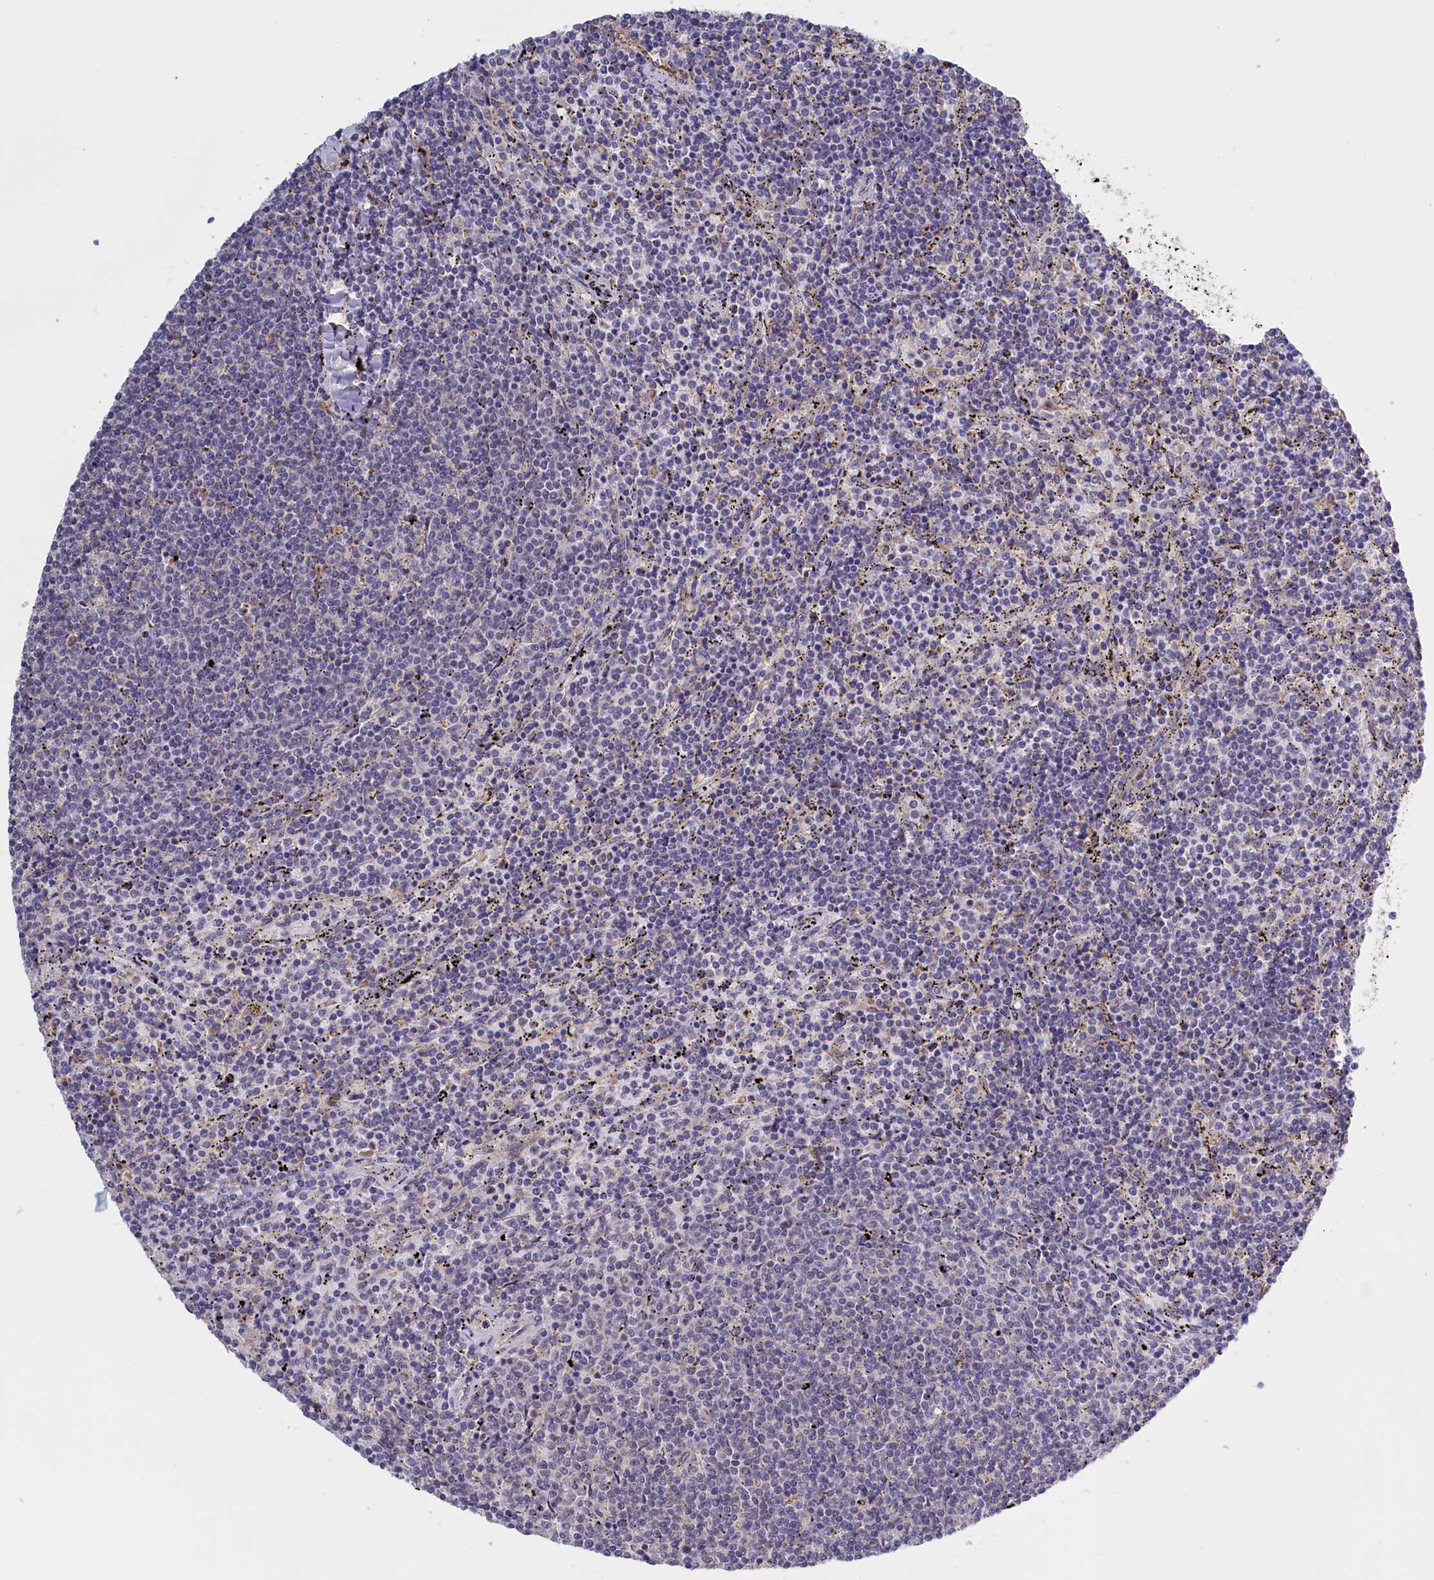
{"staining": {"intensity": "negative", "quantity": "none", "location": "none"}, "tissue": "lymphoma", "cell_type": "Tumor cells", "image_type": "cancer", "snomed": [{"axis": "morphology", "description": "Malignant lymphoma, non-Hodgkin's type, Low grade"}, {"axis": "topography", "description": "Spleen"}], "caption": "Immunohistochemical staining of human low-grade malignant lymphoma, non-Hodgkin's type reveals no significant expression in tumor cells.", "gene": "COL19A1", "patient": {"sex": "female", "age": 50}}